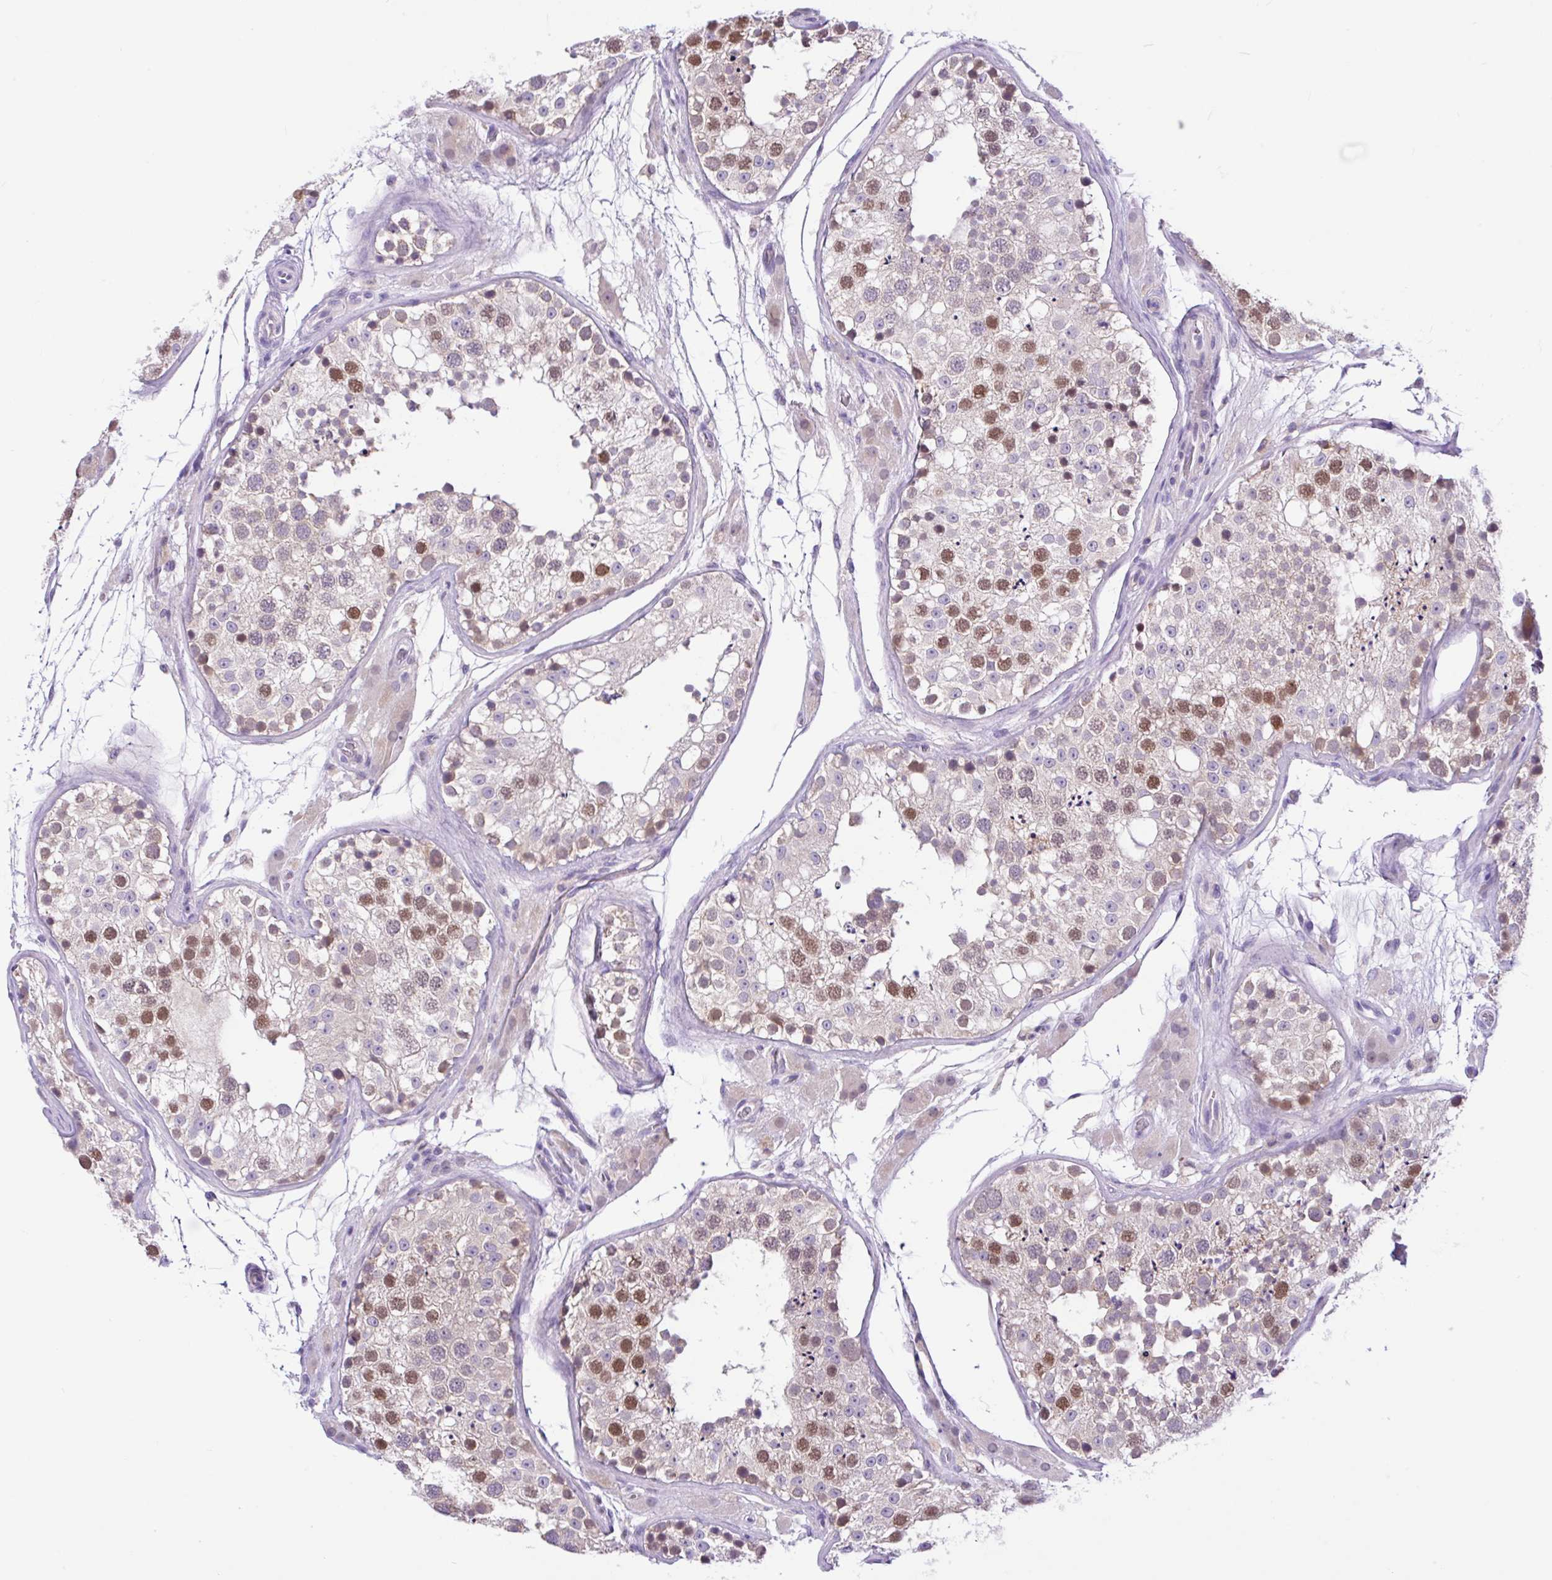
{"staining": {"intensity": "moderate", "quantity": "25%-75%", "location": "nuclear"}, "tissue": "testis", "cell_type": "Cells in seminiferous ducts", "image_type": "normal", "snomed": [{"axis": "morphology", "description": "Normal tissue, NOS"}, {"axis": "topography", "description": "Testis"}], "caption": "Normal testis demonstrates moderate nuclear staining in approximately 25%-75% of cells in seminiferous ducts, visualized by immunohistochemistry. (DAB (3,3'-diaminobenzidine) IHC, brown staining for protein, blue staining for nuclei).", "gene": "ANO4", "patient": {"sex": "male", "age": 26}}